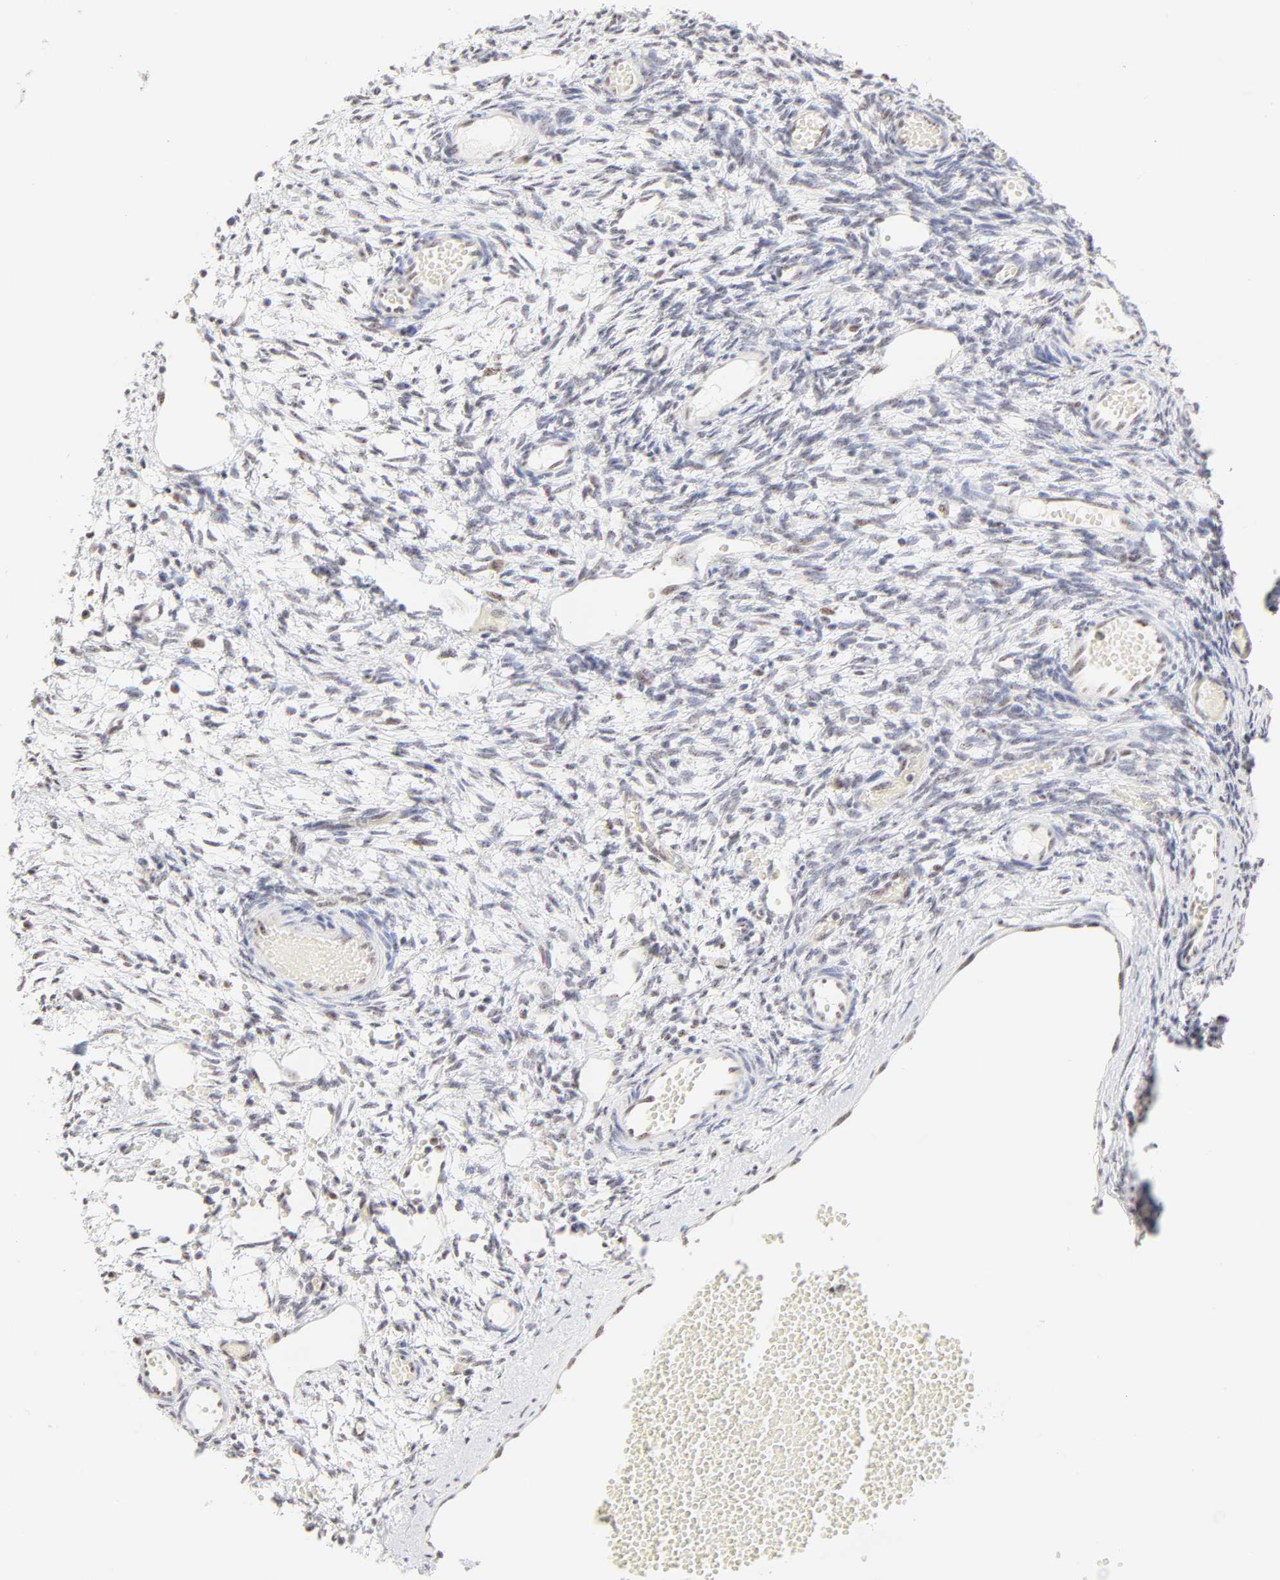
{"staining": {"intensity": "negative", "quantity": "none", "location": "none"}, "tissue": "ovary", "cell_type": "Ovarian stroma cells", "image_type": "normal", "snomed": [{"axis": "morphology", "description": "Normal tissue, NOS"}, {"axis": "topography", "description": "Ovary"}], "caption": "Micrograph shows no significant protein positivity in ovarian stroma cells of benign ovary.", "gene": "NFIL3", "patient": {"sex": "female", "age": 35}}